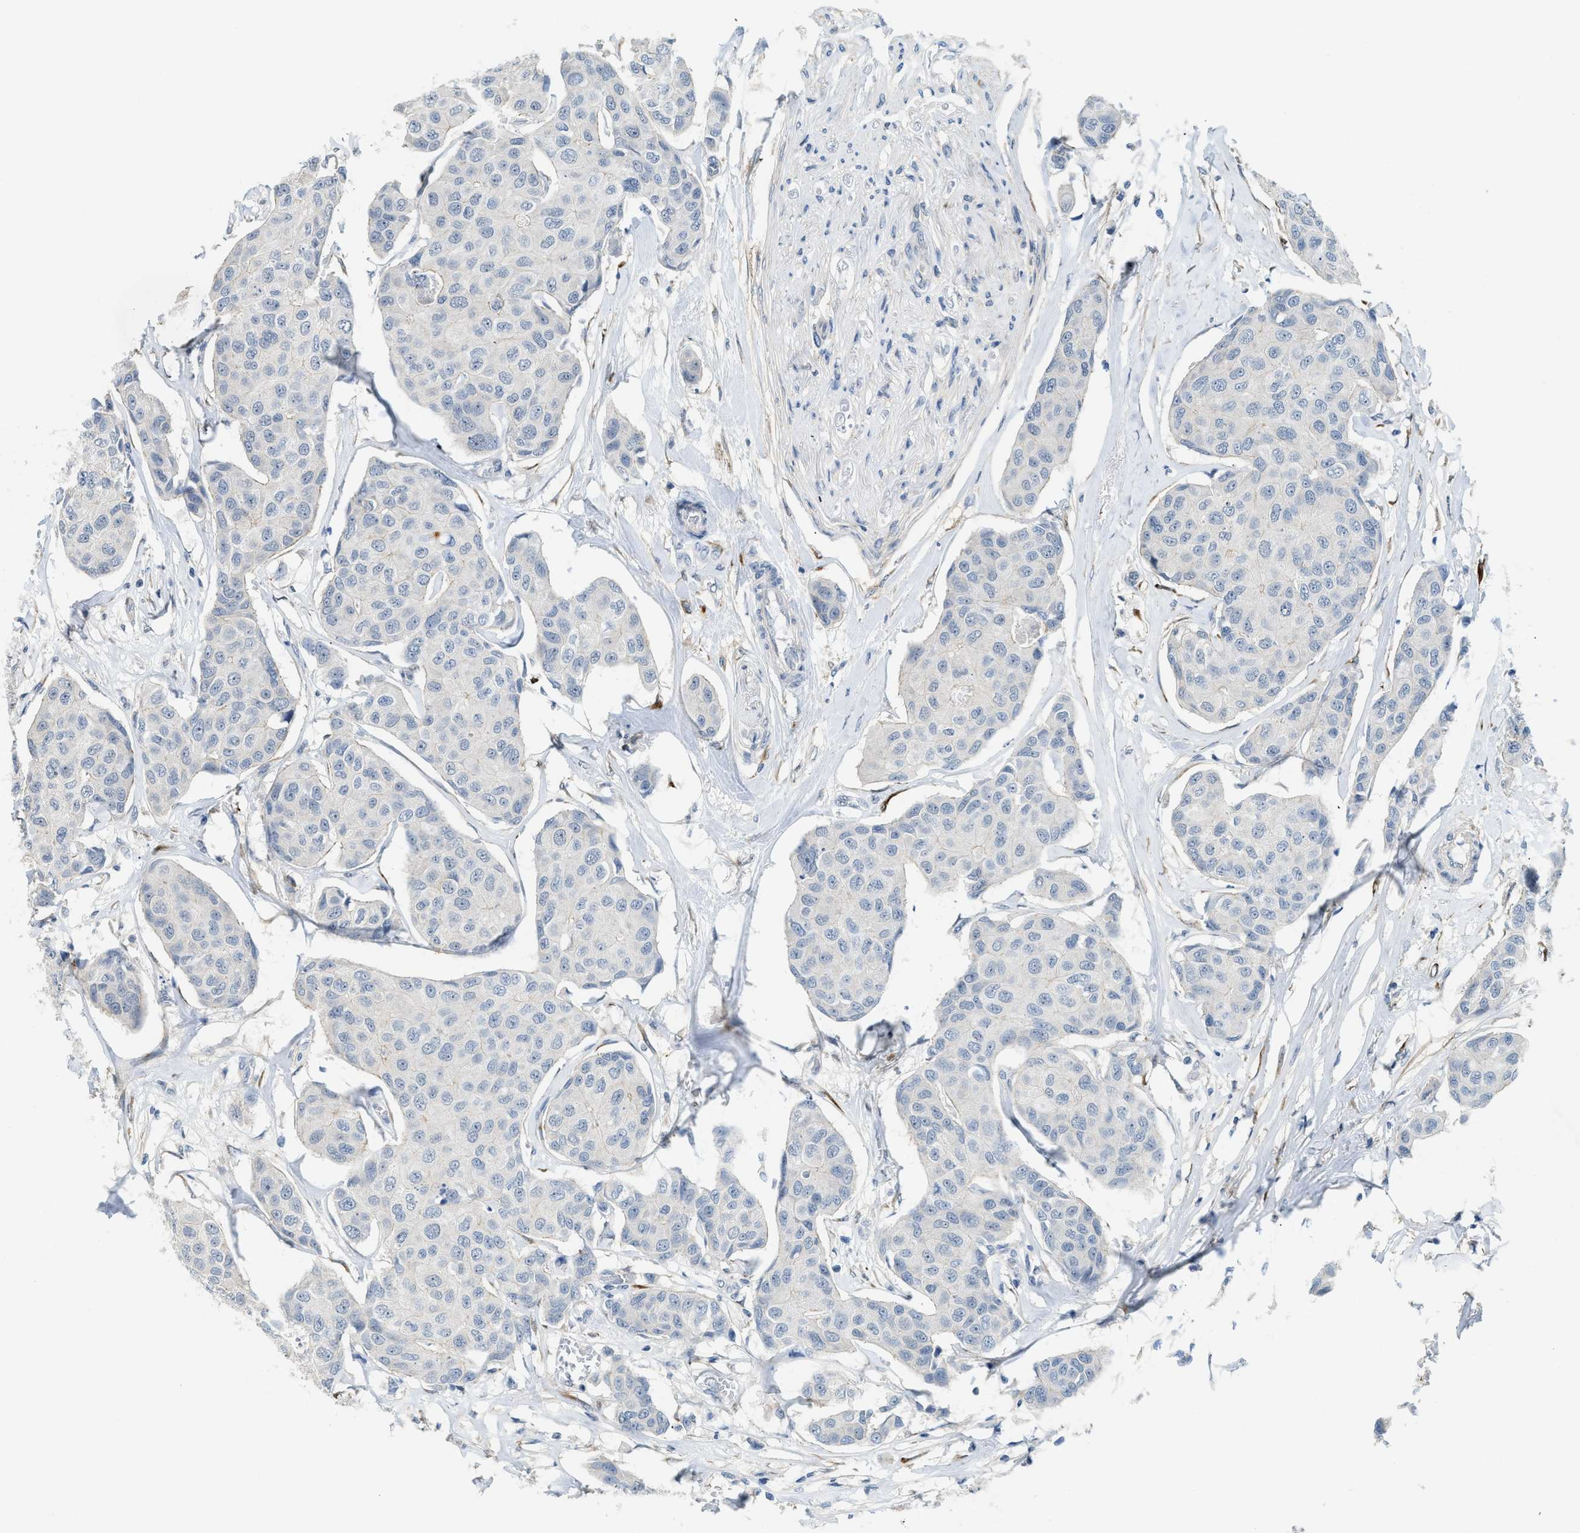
{"staining": {"intensity": "negative", "quantity": "none", "location": "none"}, "tissue": "breast cancer", "cell_type": "Tumor cells", "image_type": "cancer", "snomed": [{"axis": "morphology", "description": "Duct carcinoma"}, {"axis": "topography", "description": "Breast"}], "caption": "High power microscopy micrograph of an IHC photomicrograph of breast infiltrating ductal carcinoma, revealing no significant staining in tumor cells.", "gene": "TMEM154", "patient": {"sex": "female", "age": 80}}